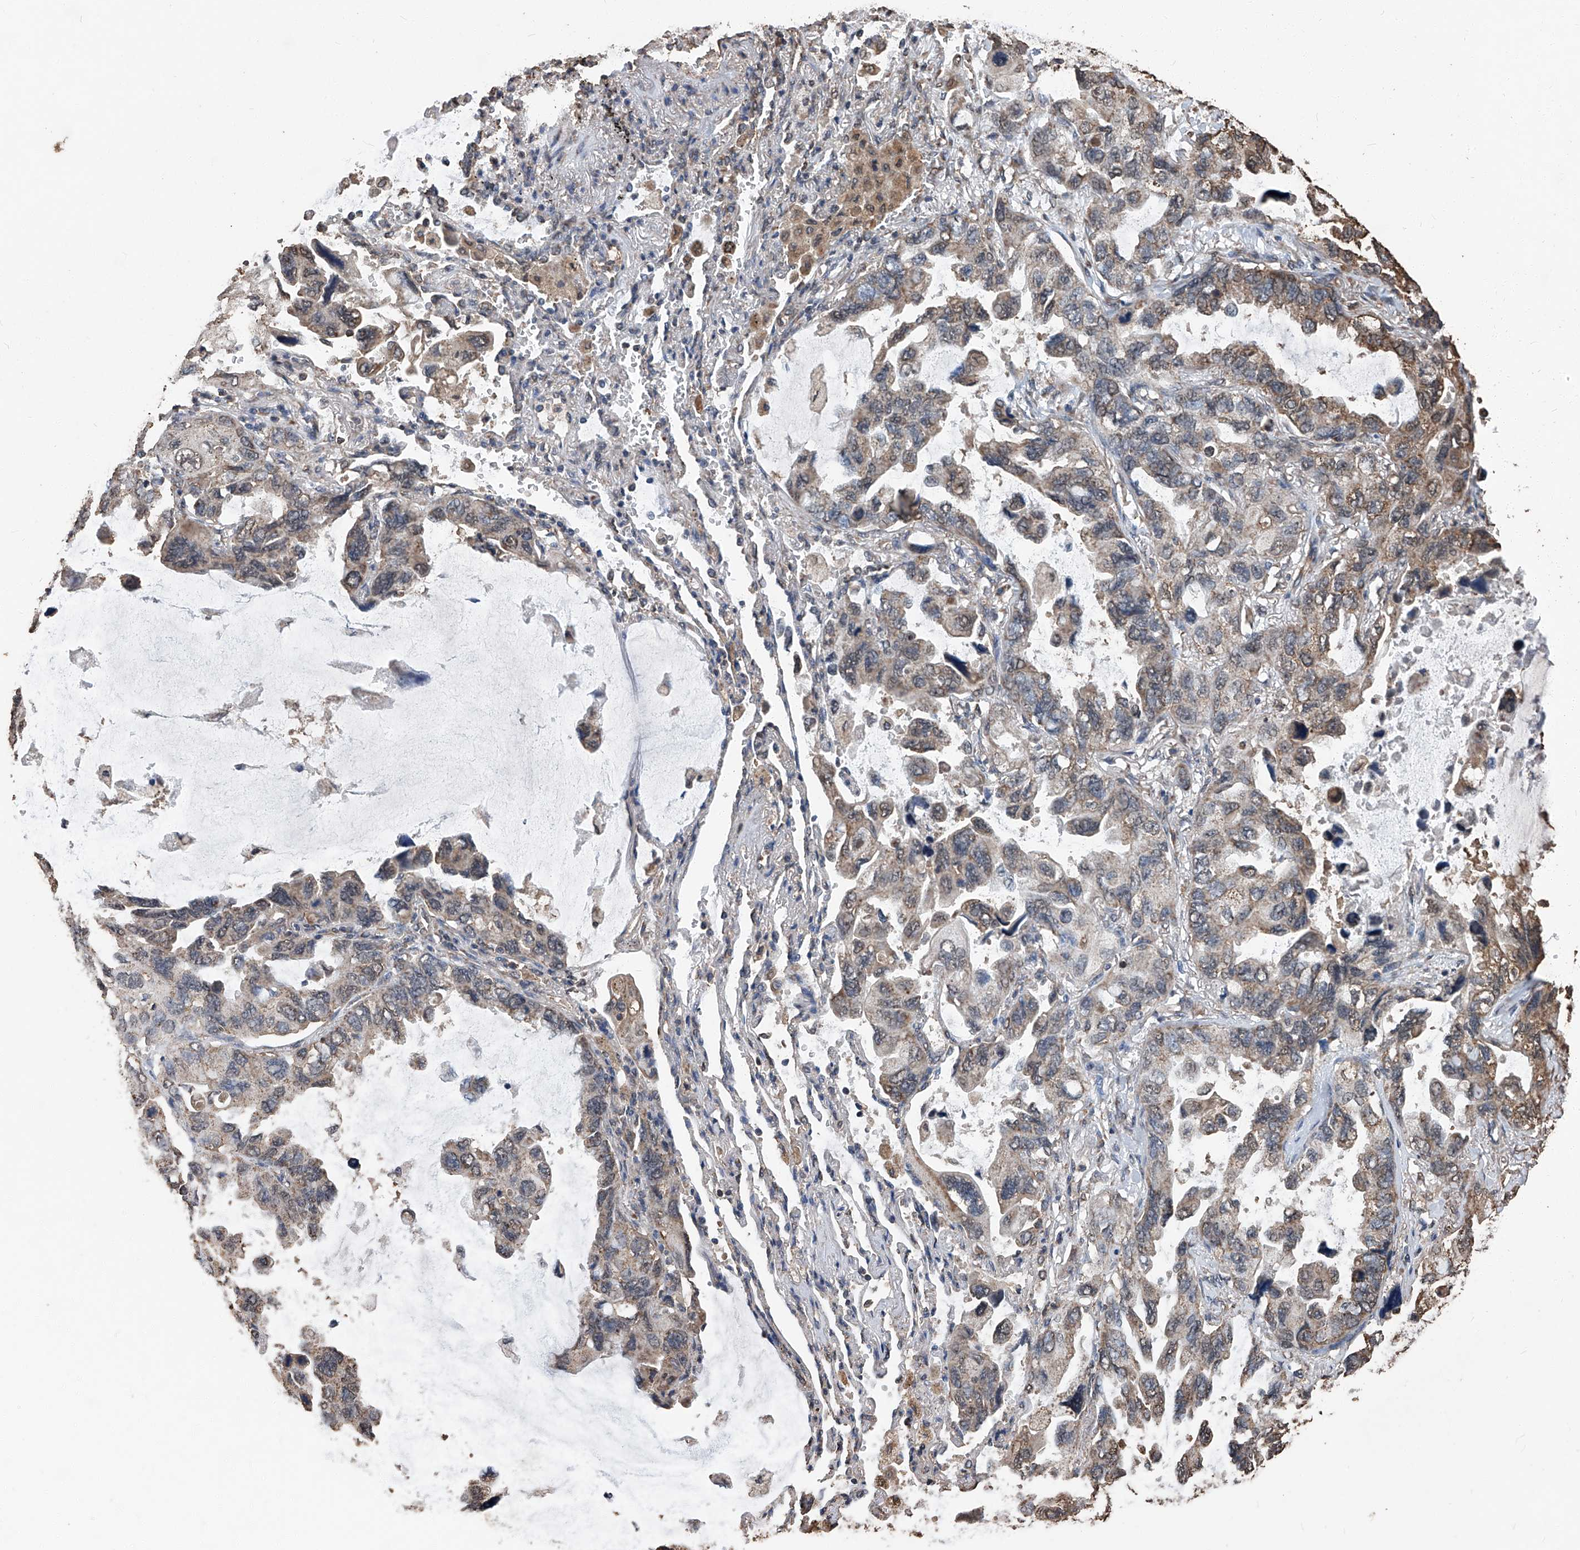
{"staining": {"intensity": "moderate", "quantity": "25%-75%", "location": "cytoplasmic/membranous"}, "tissue": "lung cancer", "cell_type": "Tumor cells", "image_type": "cancer", "snomed": [{"axis": "morphology", "description": "Squamous cell carcinoma, NOS"}, {"axis": "topography", "description": "Lung"}], "caption": "Immunohistochemistry (IHC) histopathology image of human lung cancer stained for a protein (brown), which shows medium levels of moderate cytoplasmic/membranous positivity in approximately 25%-75% of tumor cells.", "gene": "STARD7", "patient": {"sex": "female", "age": 73}}